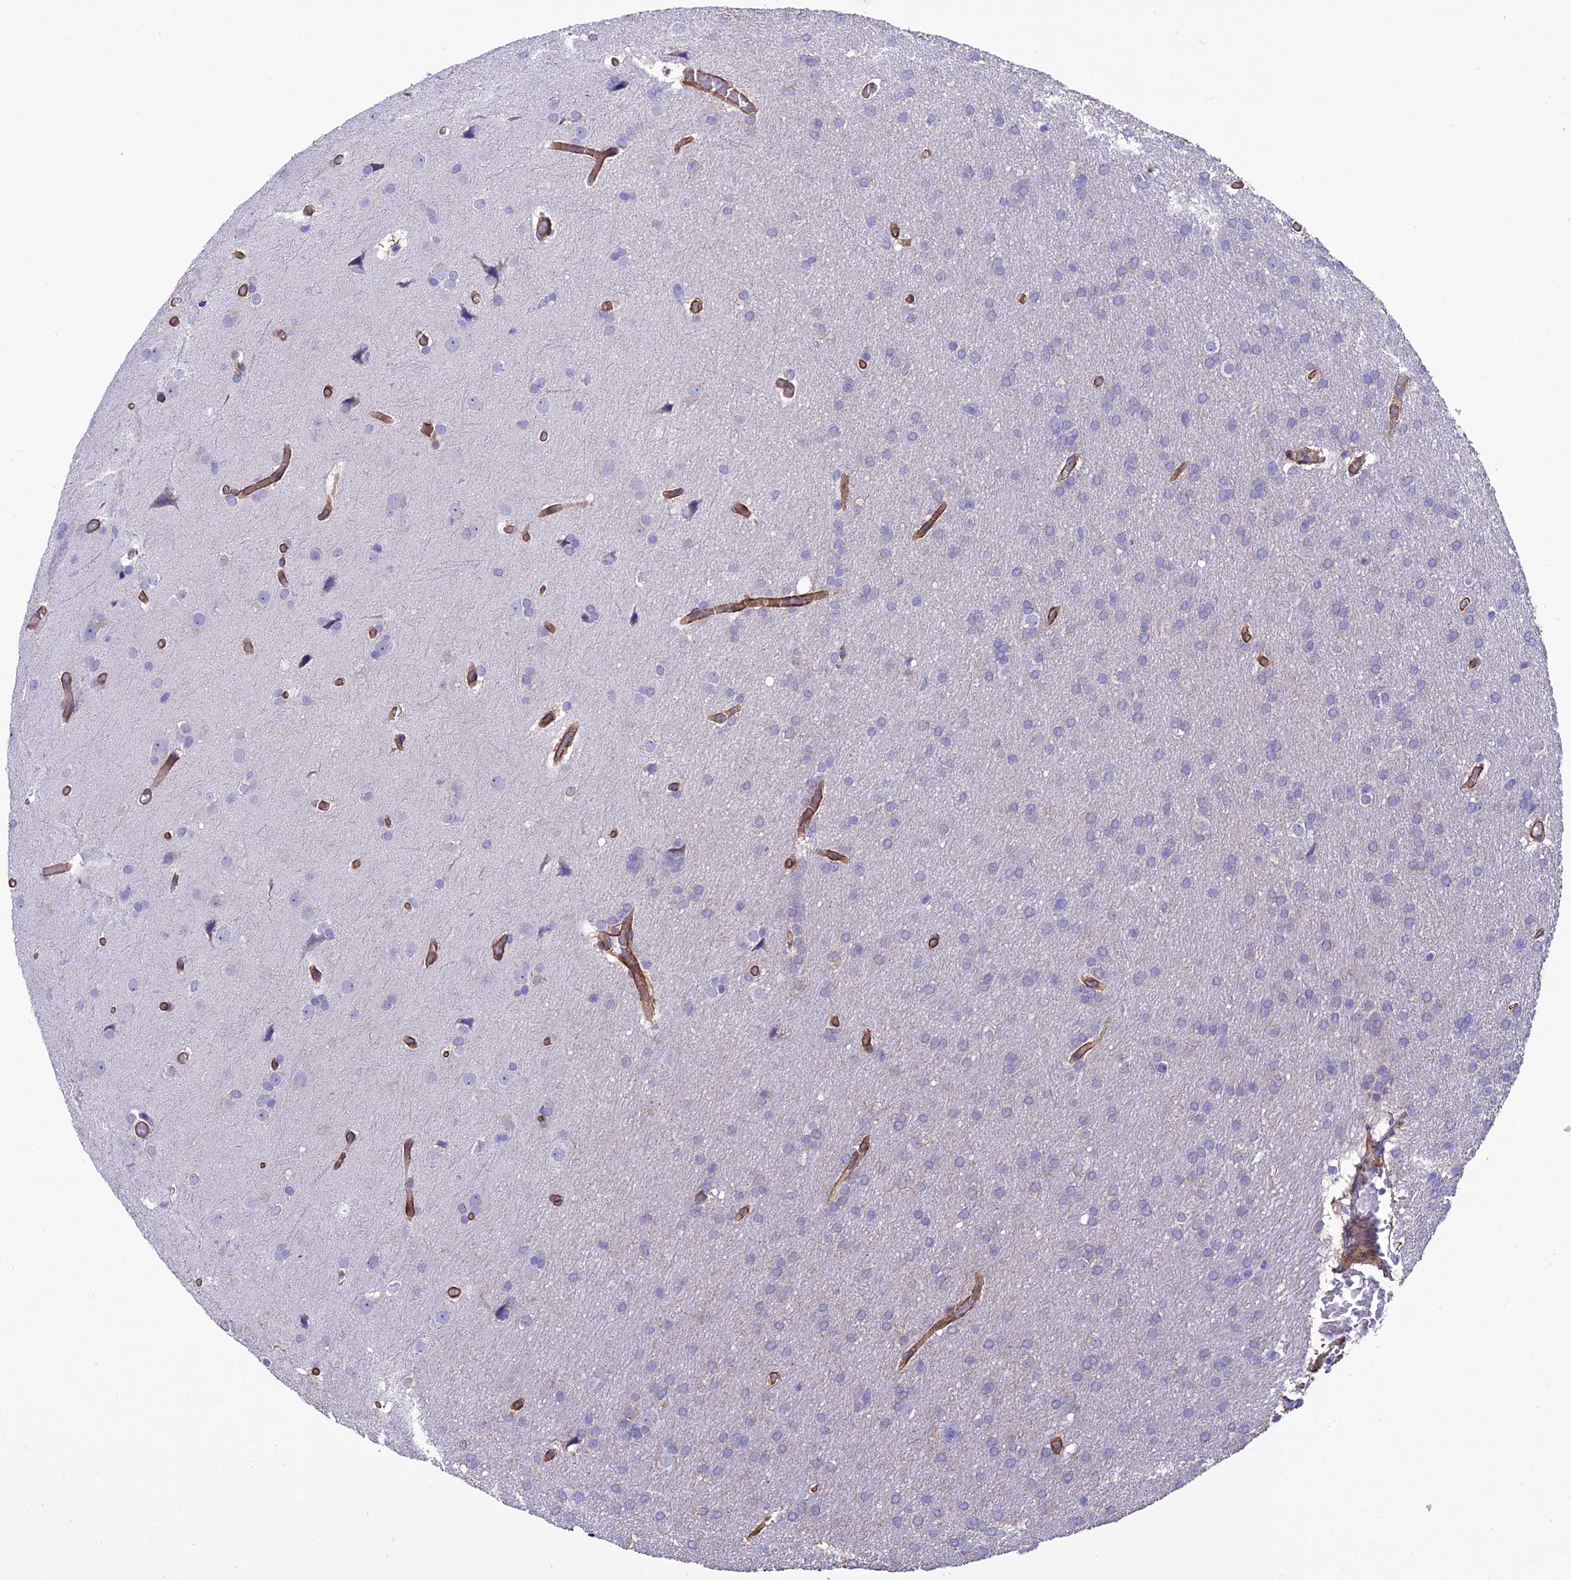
{"staining": {"intensity": "negative", "quantity": "none", "location": "none"}, "tissue": "glioma", "cell_type": "Tumor cells", "image_type": "cancer", "snomed": [{"axis": "morphology", "description": "Glioma, malignant, High grade"}, {"axis": "topography", "description": "Cerebral cortex"}], "caption": "The photomicrograph shows no significant staining in tumor cells of glioma.", "gene": "TNS1", "patient": {"sex": "female", "age": 36}}